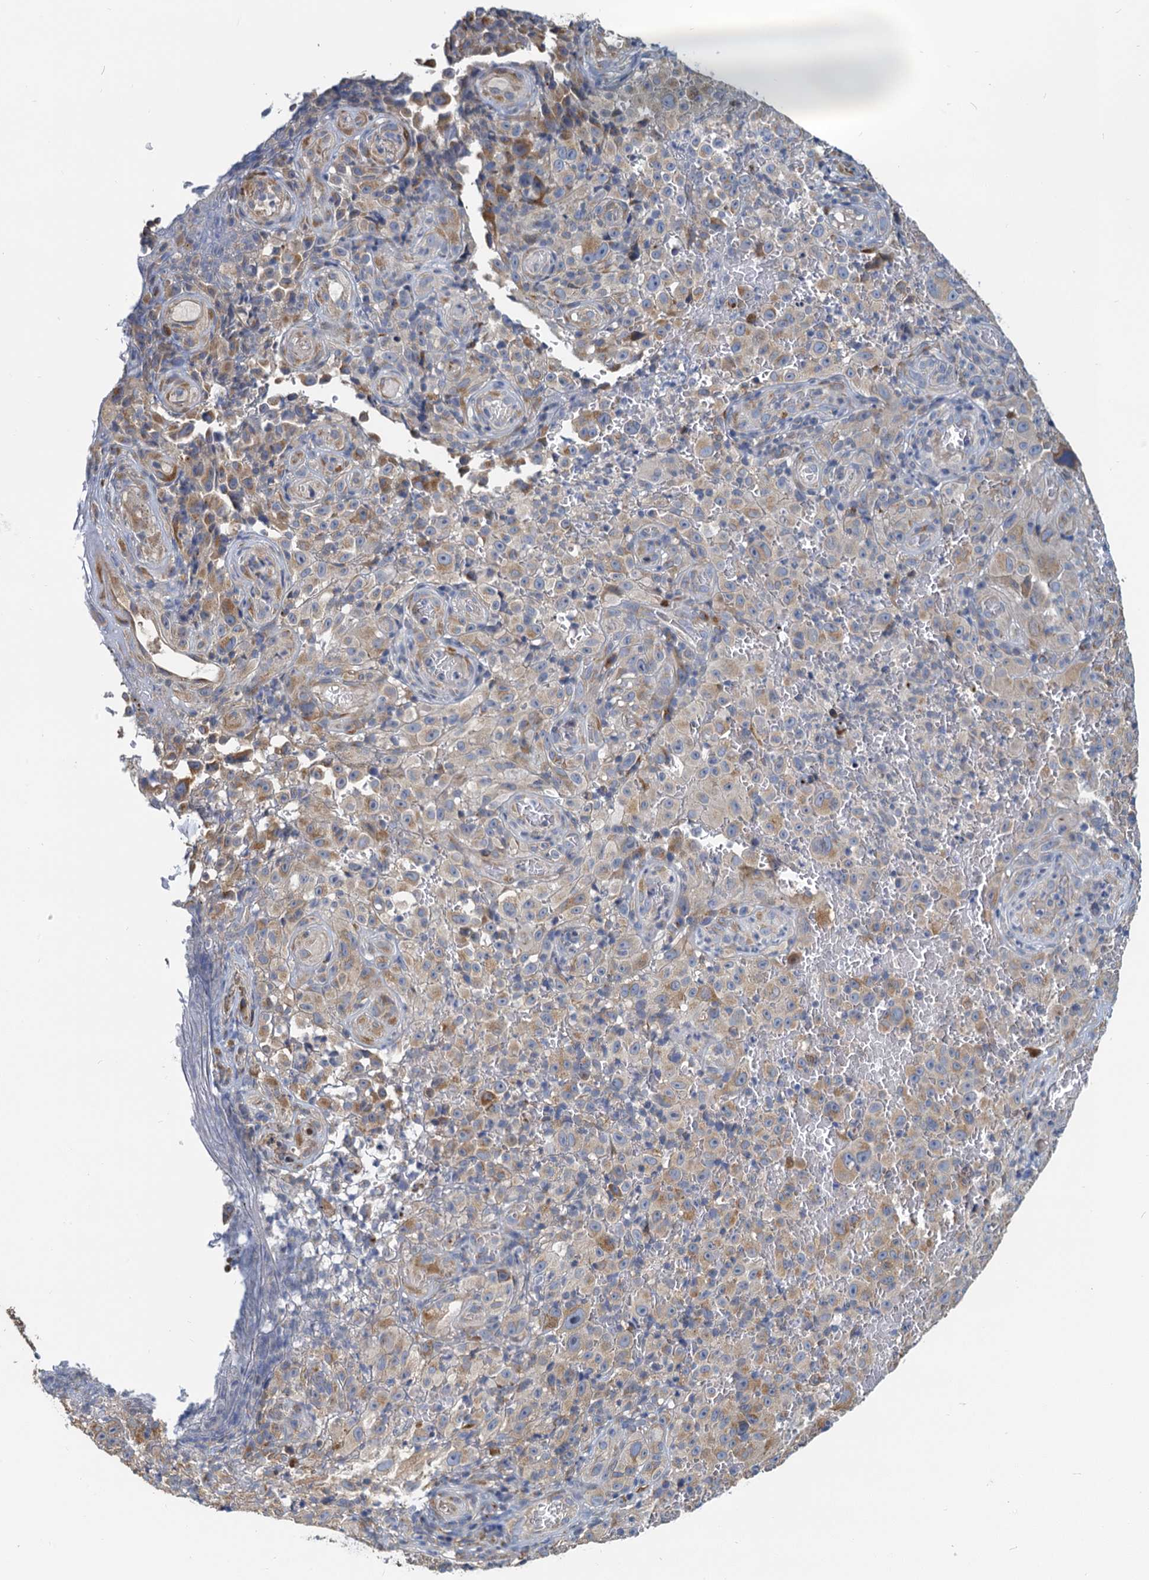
{"staining": {"intensity": "weak", "quantity": "<25%", "location": "cytoplasmic/membranous"}, "tissue": "melanoma", "cell_type": "Tumor cells", "image_type": "cancer", "snomed": [{"axis": "morphology", "description": "Malignant melanoma, NOS"}, {"axis": "topography", "description": "Skin"}], "caption": "Tumor cells show no significant protein positivity in melanoma. The staining is performed using DAB (3,3'-diaminobenzidine) brown chromogen with nuclei counter-stained in using hematoxylin.", "gene": "NKAPD1", "patient": {"sex": "female", "age": 82}}